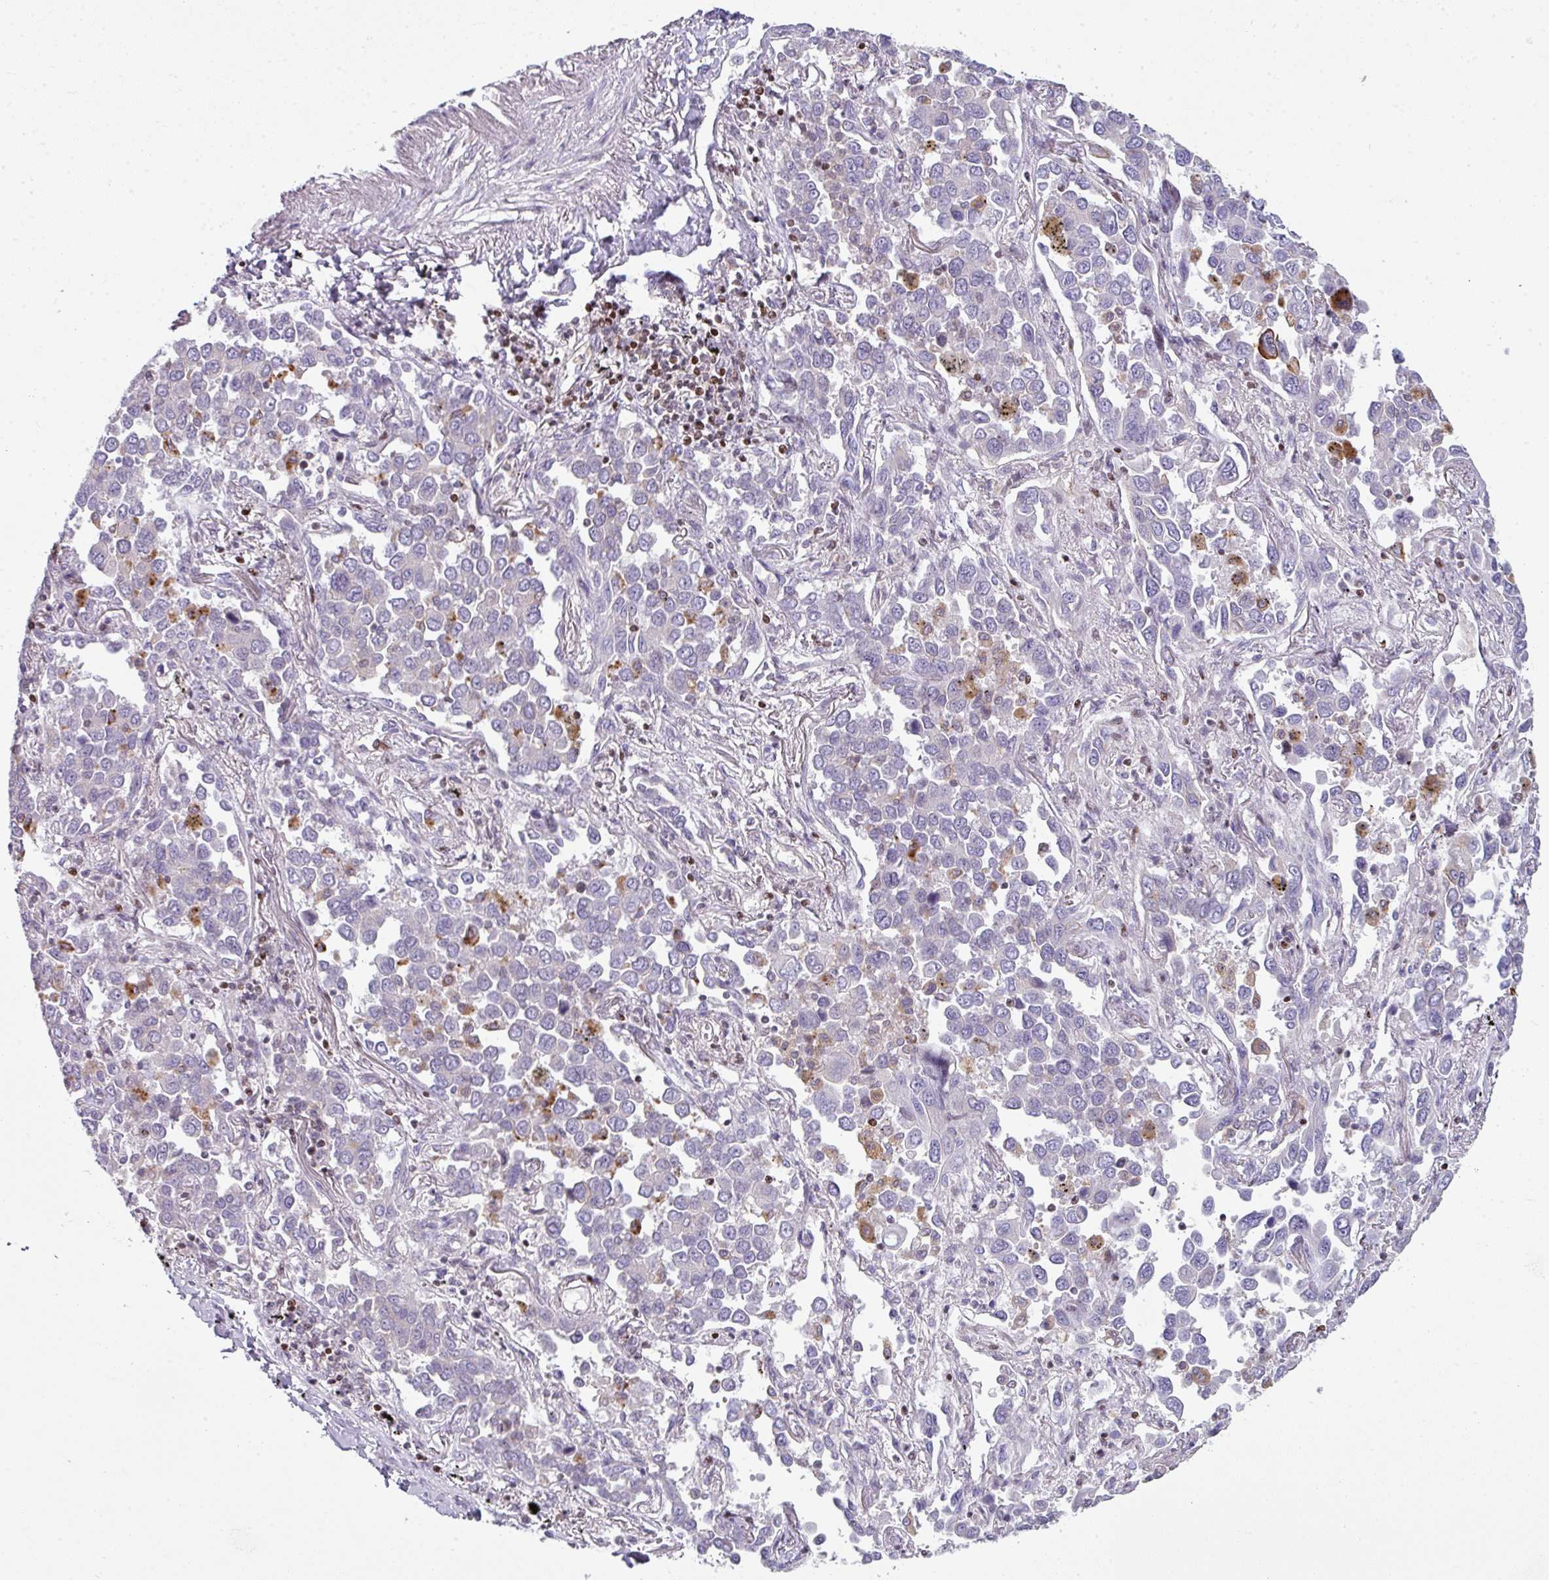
{"staining": {"intensity": "negative", "quantity": "none", "location": "none"}, "tissue": "lung cancer", "cell_type": "Tumor cells", "image_type": "cancer", "snomed": [{"axis": "morphology", "description": "Adenocarcinoma, NOS"}, {"axis": "topography", "description": "Lung"}], "caption": "Tumor cells are negative for brown protein staining in lung cancer (adenocarcinoma).", "gene": "STAT5A", "patient": {"sex": "male", "age": 67}}